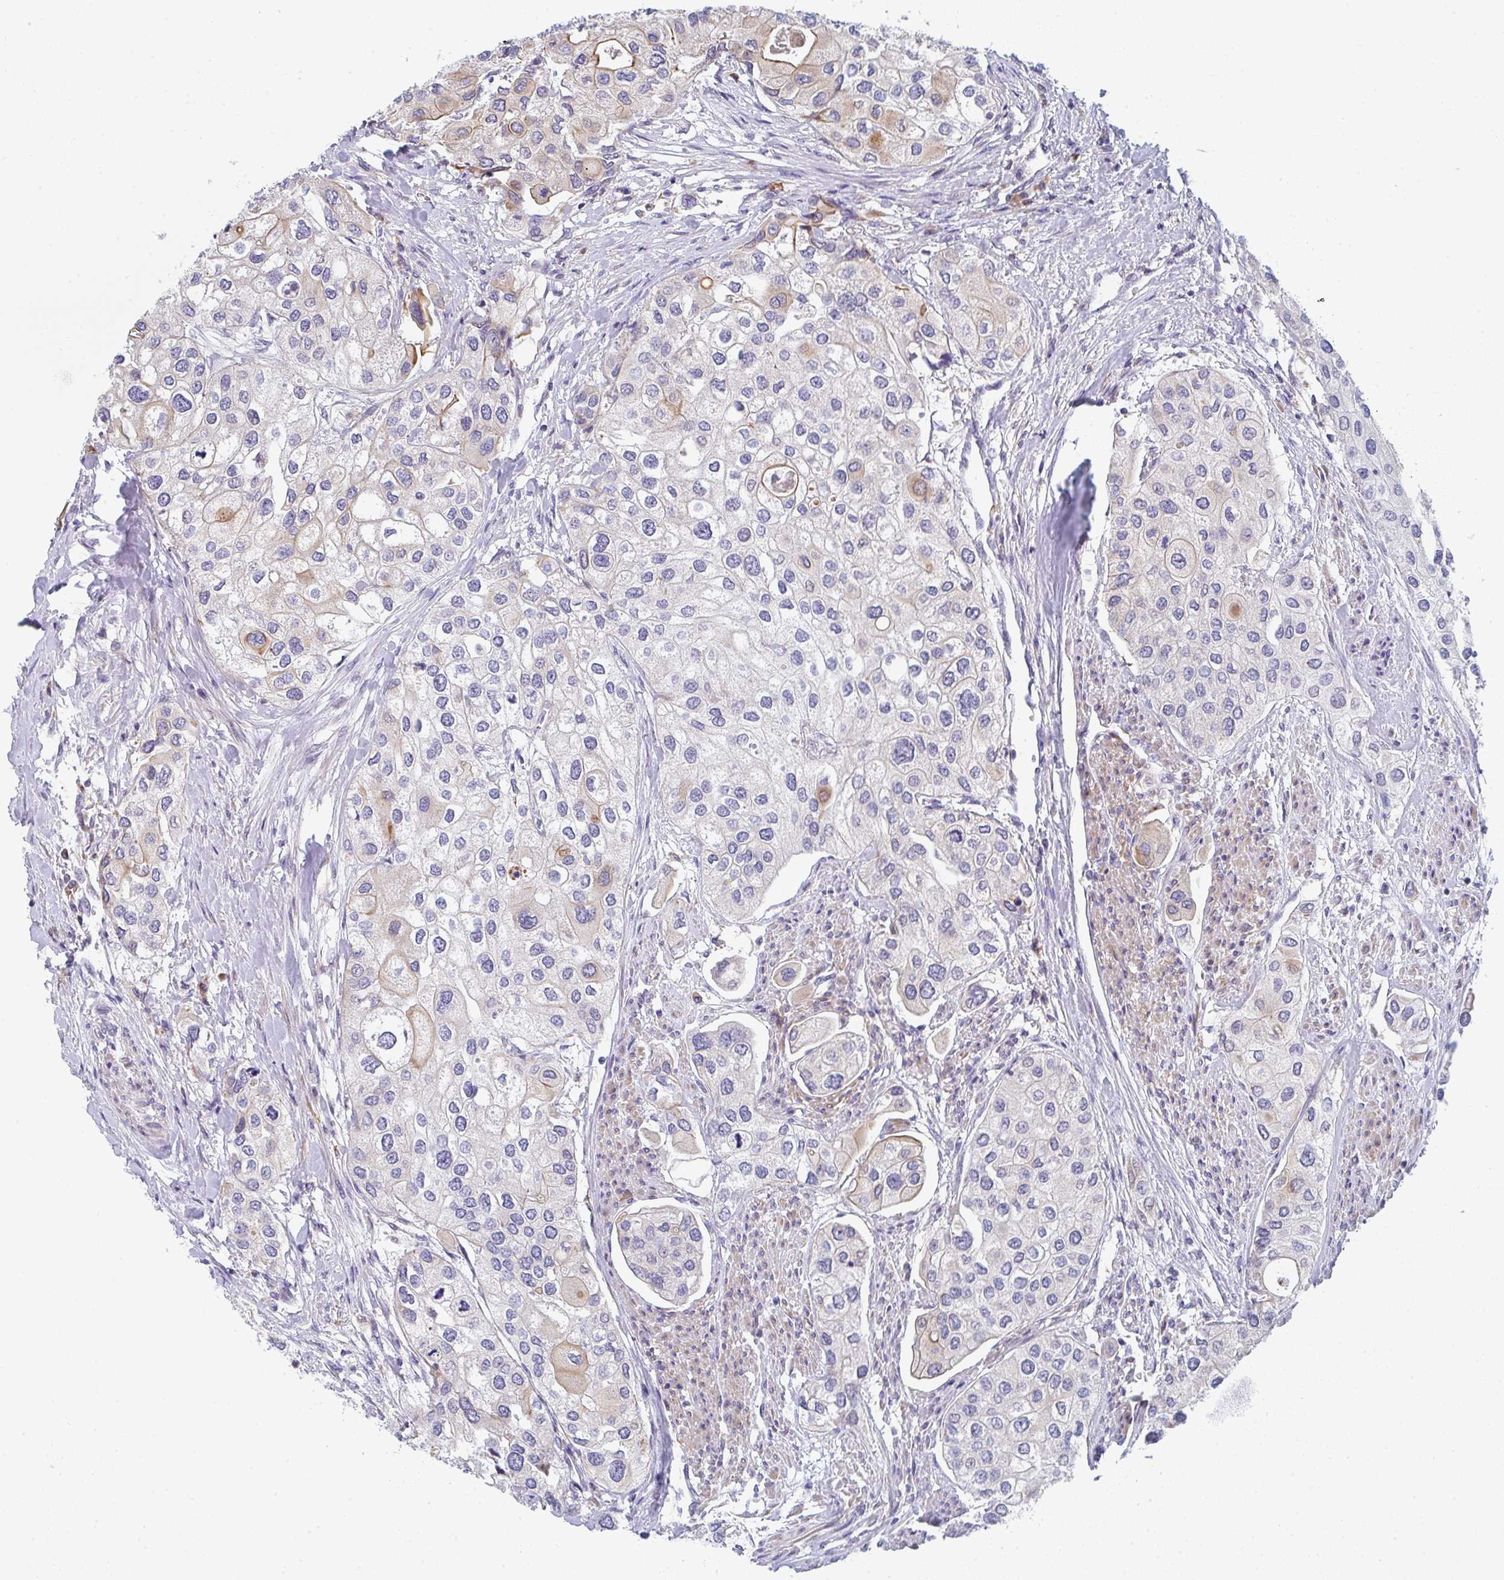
{"staining": {"intensity": "moderate", "quantity": "<25%", "location": "cytoplasmic/membranous"}, "tissue": "urothelial cancer", "cell_type": "Tumor cells", "image_type": "cancer", "snomed": [{"axis": "morphology", "description": "Urothelial carcinoma, High grade"}, {"axis": "topography", "description": "Urinary bladder"}], "caption": "Brown immunohistochemical staining in urothelial cancer reveals moderate cytoplasmic/membranous positivity in approximately <25% of tumor cells.", "gene": "KLHL33", "patient": {"sex": "male", "age": 64}}